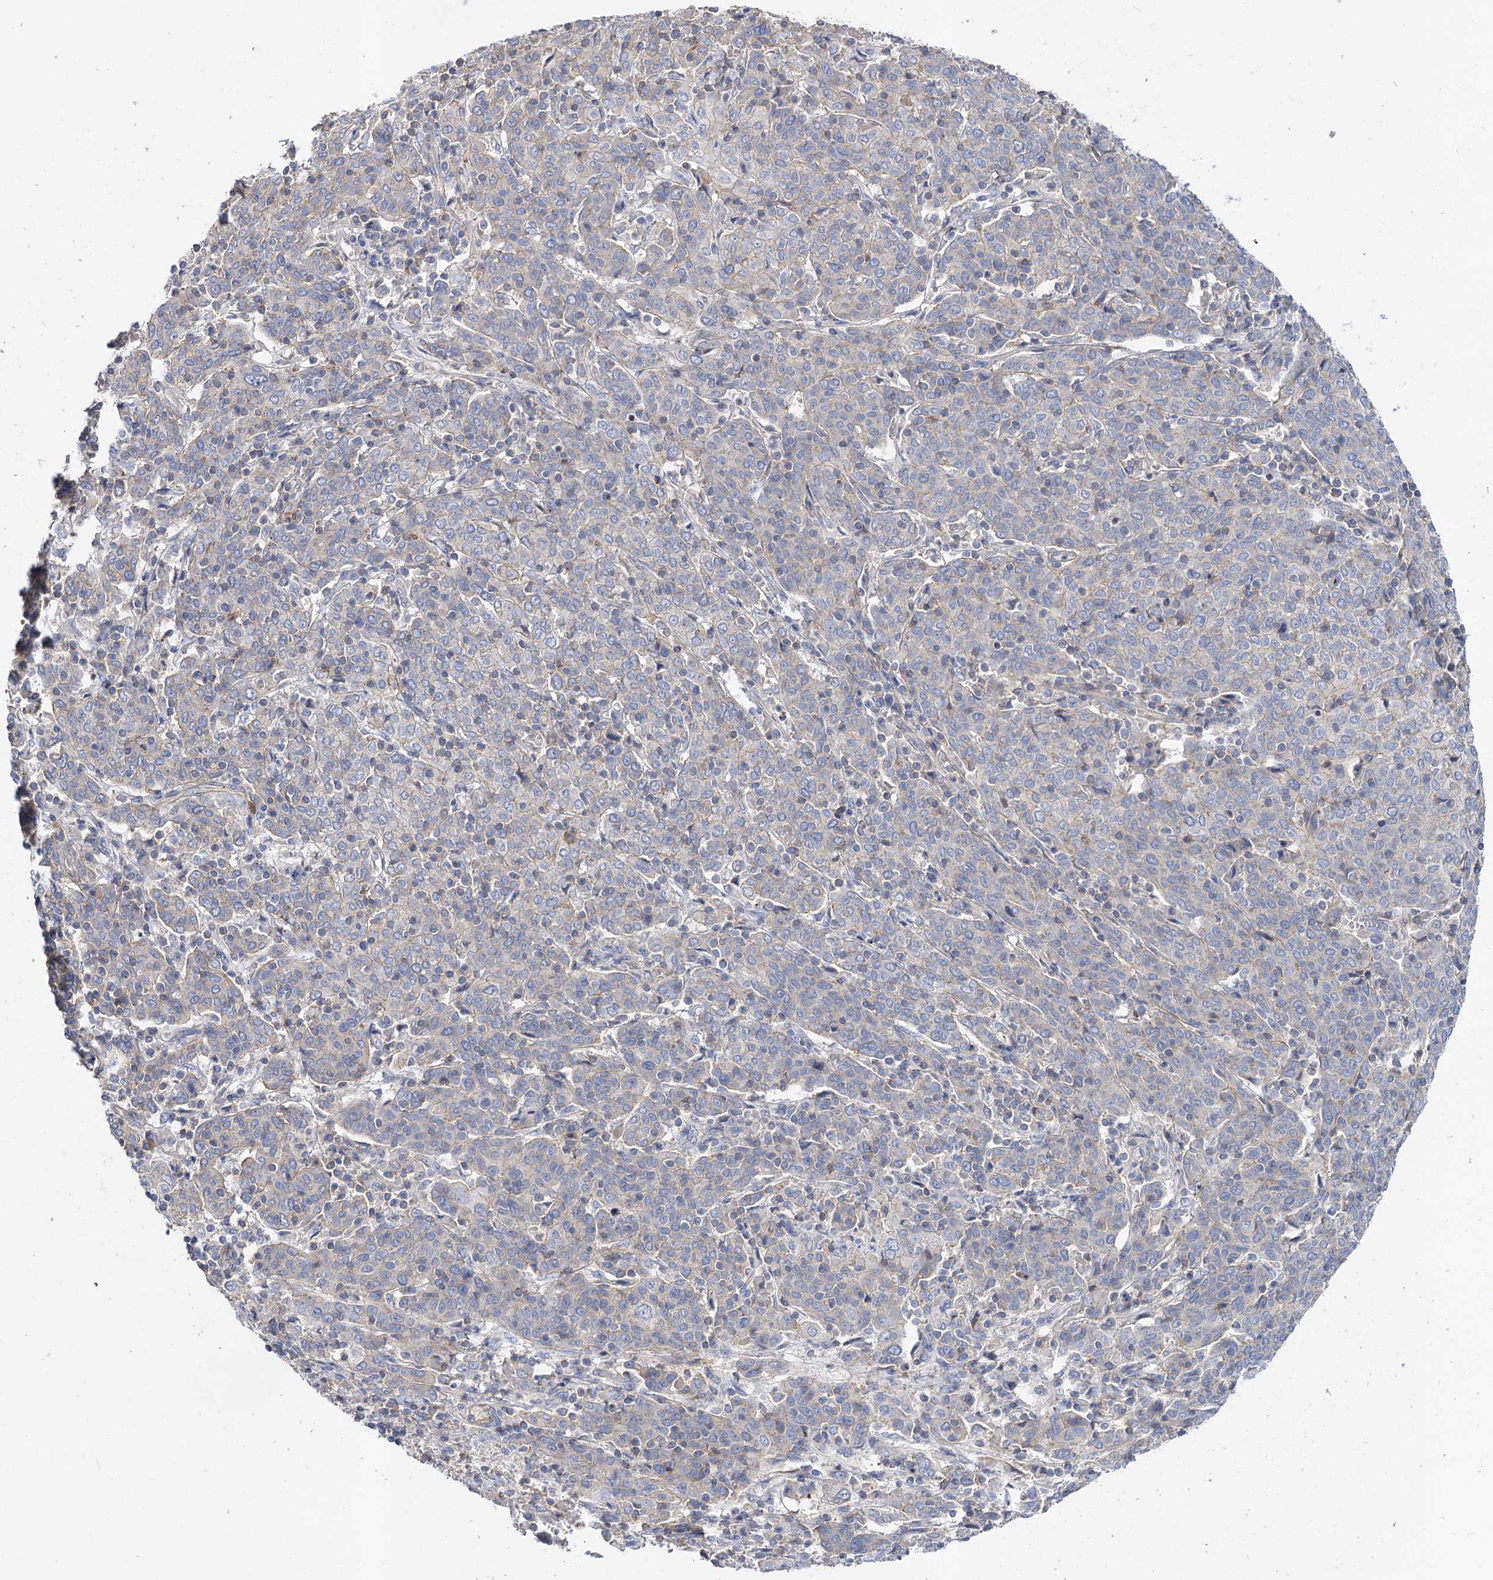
{"staining": {"intensity": "negative", "quantity": "none", "location": "none"}, "tissue": "cervical cancer", "cell_type": "Tumor cells", "image_type": "cancer", "snomed": [{"axis": "morphology", "description": "Squamous cell carcinoma, NOS"}, {"axis": "topography", "description": "Cervix"}], "caption": "The immunohistochemistry (IHC) image has no significant staining in tumor cells of cervical cancer (squamous cell carcinoma) tissue.", "gene": "NUDCD2", "patient": {"sex": "female", "age": 67}}